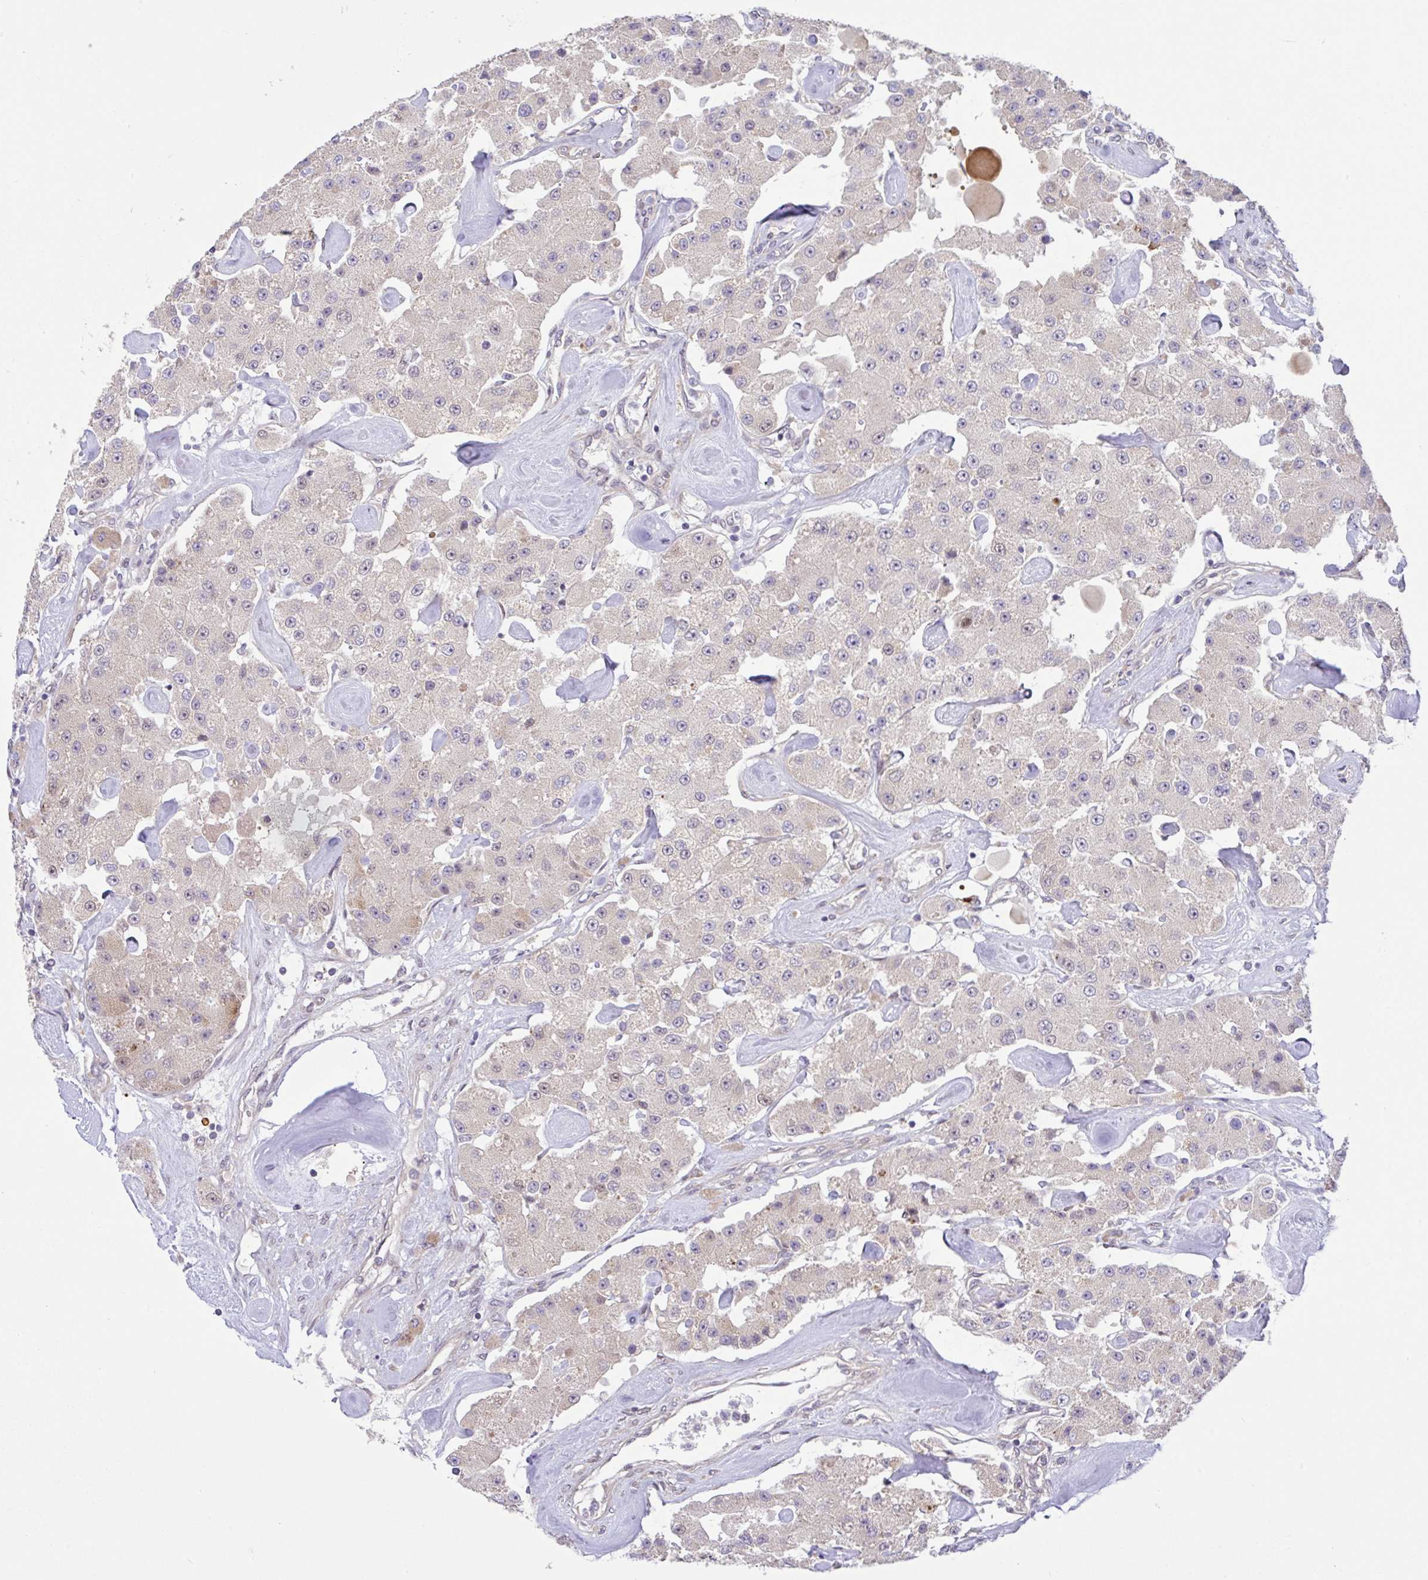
{"staining": {"intensity": "negative", "quantity": "none", "location": "none"}, "tissue": "carcinoid", "cell_type": "Tumor cells", "image_type": "cancer", "snomed": [{"axis": "morphology", "description": "Carcinoid, malignant, NOS"}, {"axis": "topography", "description": "Pancreas"}], "caption": "Immunohistochemistry histopathology image of human carcinoid stained for a protein (brown), which displays no expression in tumor cells.", "gene": "UBE4A", "patient": {"sex": "male", "age": 41}}